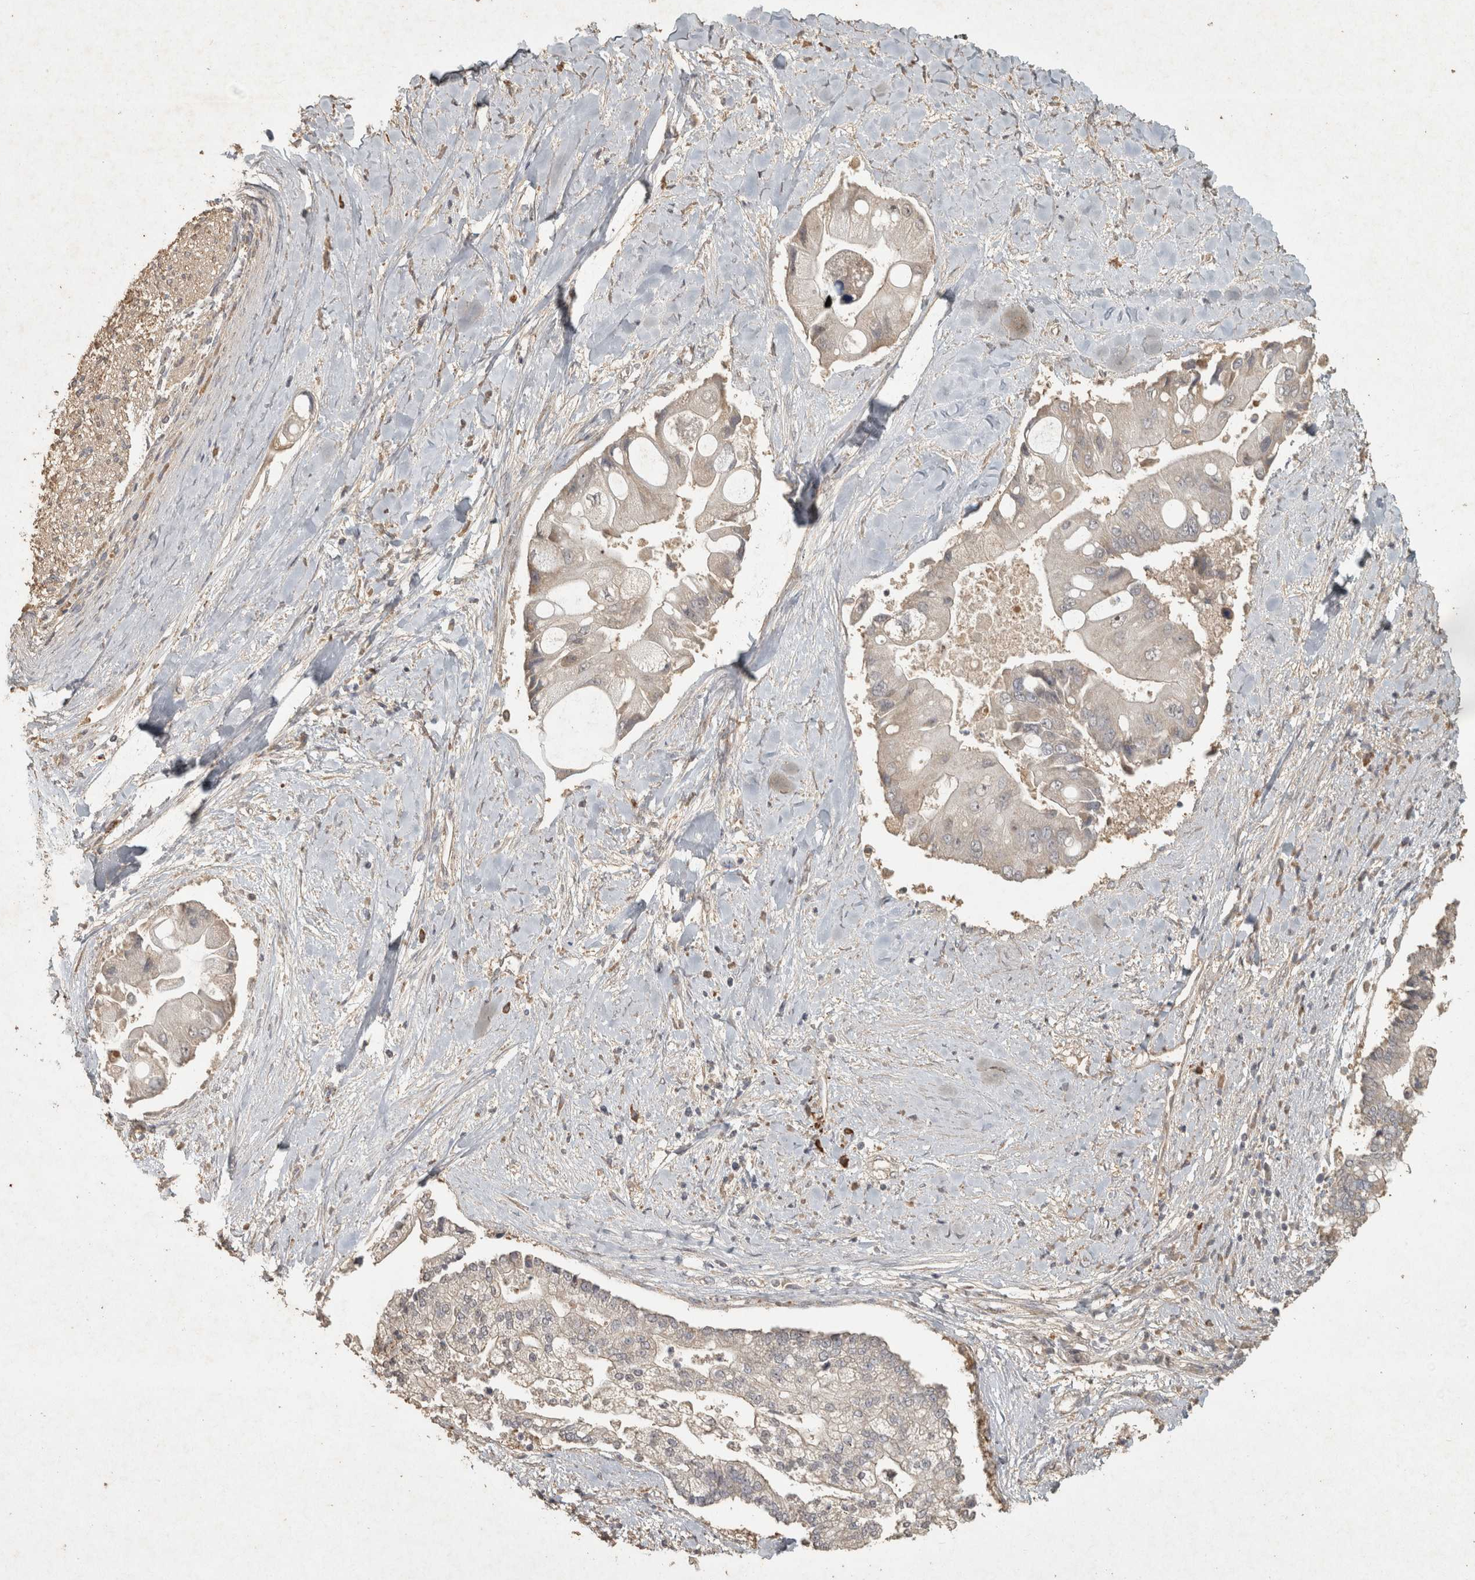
{"staining": {"intensity": "weak", "quantity": "25%-75%", "location": "cytoplasmic/membranous"}, "tissue": "liver cancer", "cell_type": "Tumor cells", "image_type": "cancer", "snomed": [{"axis": "morphology", "description": "Cholangiocarcinoma"}, {"axis": "topography", "description": "Liver"}], "caption": "Approximately 25%-75% of tumor cells in liver cholangiocarcinoma reveal weak cytoplasmic/membranous protein staining as visualized by brown immunohistochemical staining.", "gene": "OSTN", "patient": {"sex": "male", "age": 50}}